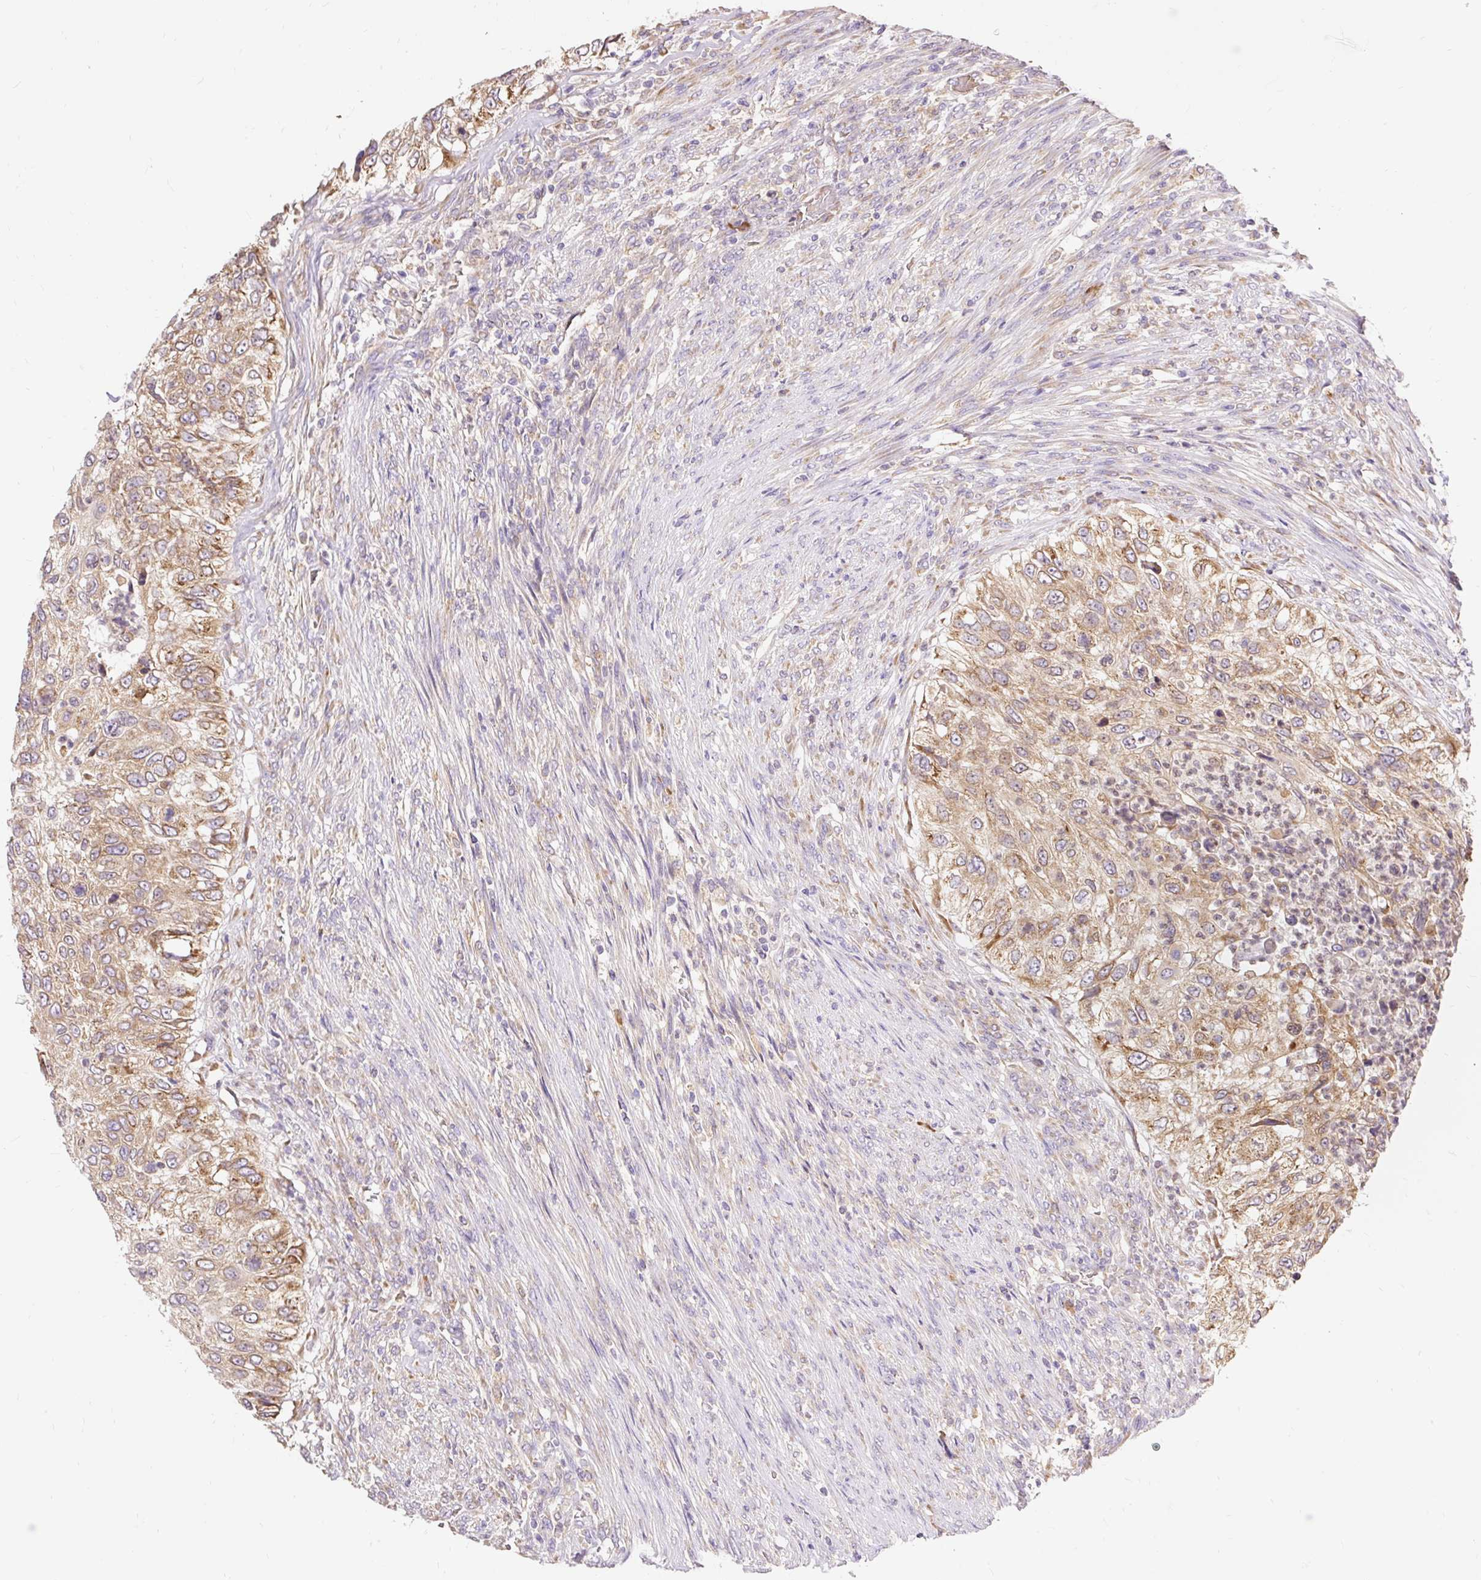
{"staining": {"intensity": "moderate", "quantity": ">75%", "location": "cytoplasmic/membranous"}, "tissue": "urothelial cancer", "cell_type": "Tumor cells", "image_type": "cancer", "snomed": [{"axis": "morphology", "description": "Urothelial carcinoma, High grade"}, {"axis": "topography", "description": "Urinary bladder"}], "caption": "This is an image of IHC staining of high-grade urothelial carcinoma, which shows moderate expression in the cytoplasmic/membranous of tumor cells.", "gene": "SEC63", "patient": {"sex": "female", "age": 60}}